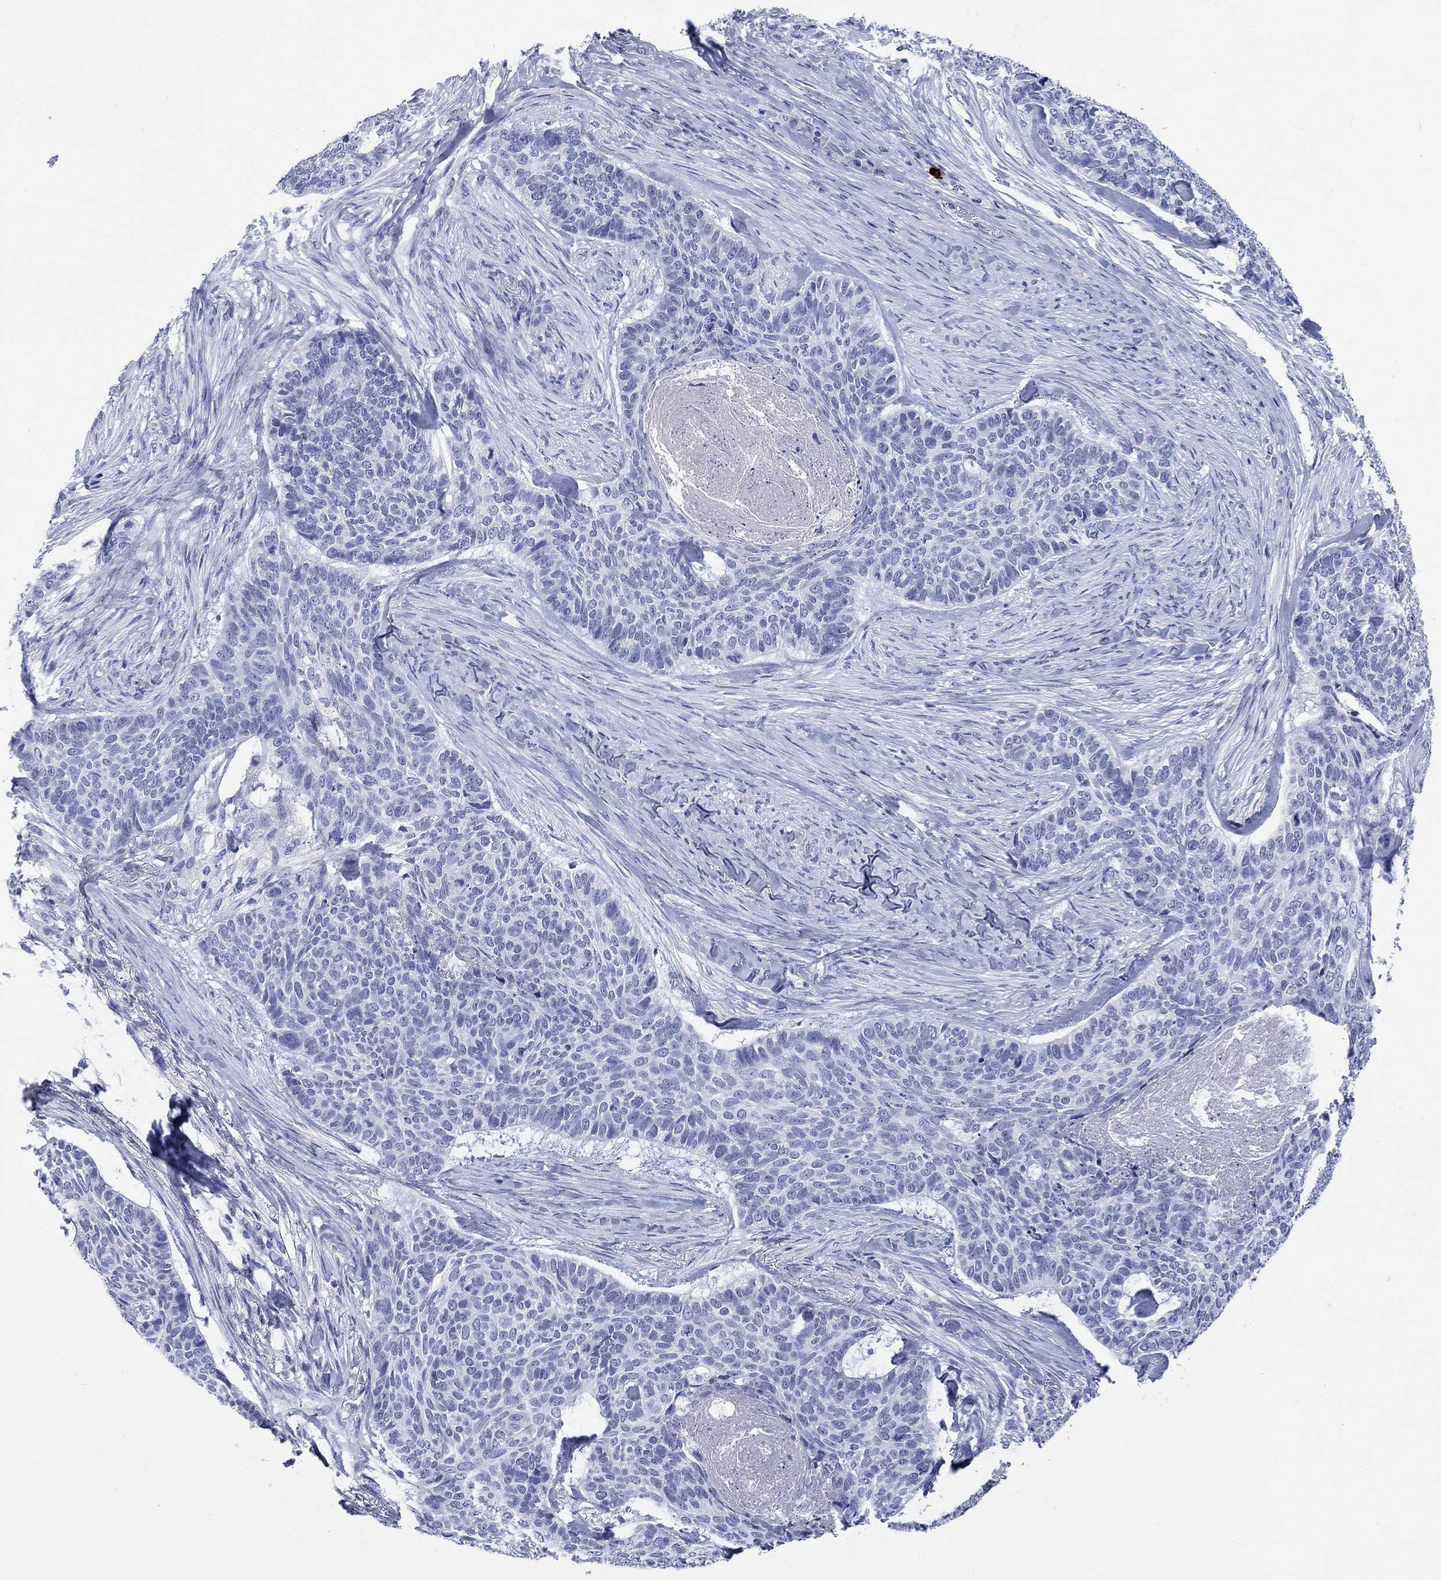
{"staining": {"intensity": "negative", "quantity": "none", "location": "none"}, "tissue": "skin cancer", "cell_type": "Tumor cells", "image_type": "cancer", "snomed": [{"axis": "morphology", "description": "Basal cell carcinoma"}, {"axis": "topography", "description": "Skin"}], "caption": "Skin cancer (basal cell carcinoma) was stained to show a protein in brown. There is no significant expression in tumor cells.", "gene": "CACNG3", "patient": {"sex": "female", "age": 69}}